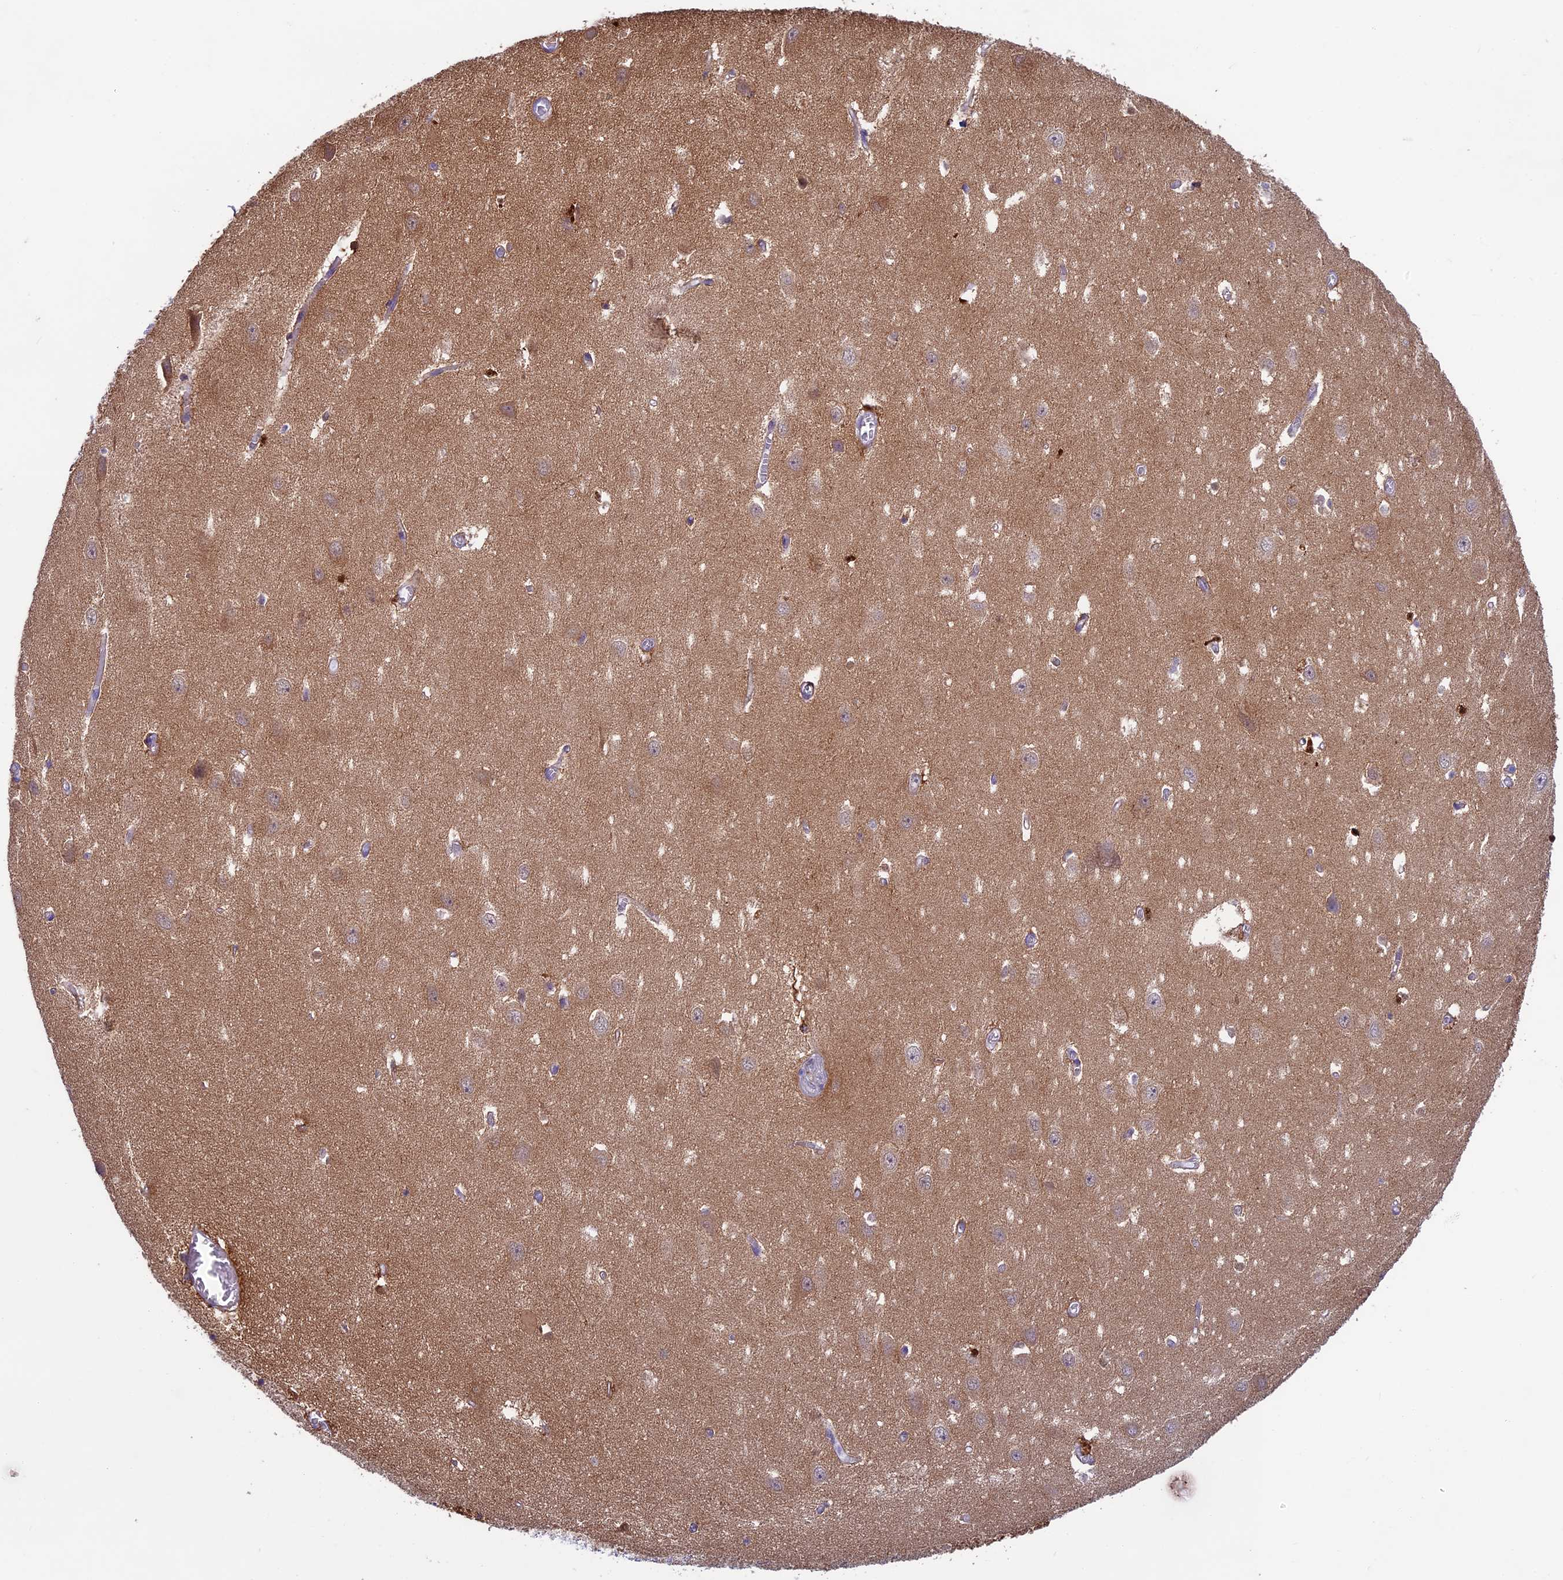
{"staining": {"intensity": "negative", "quantity": "none", "location": "none"}, "tissue": "hippocampus", "cell_type": "Glial cells", "image_type": "normal", "snomed": [{"axis": "morphology", "description": "Normal tissue, NOS"}, {"axis": "topography", "description": "Hippocampus"}], "caption": "This is an immunohistochemistry (IHC) micrograph of unremarkable hippocampus. There is no positivity in glial cells.", "gene": "MFSD12", "patient": {"sex": "female", "age": 64}}